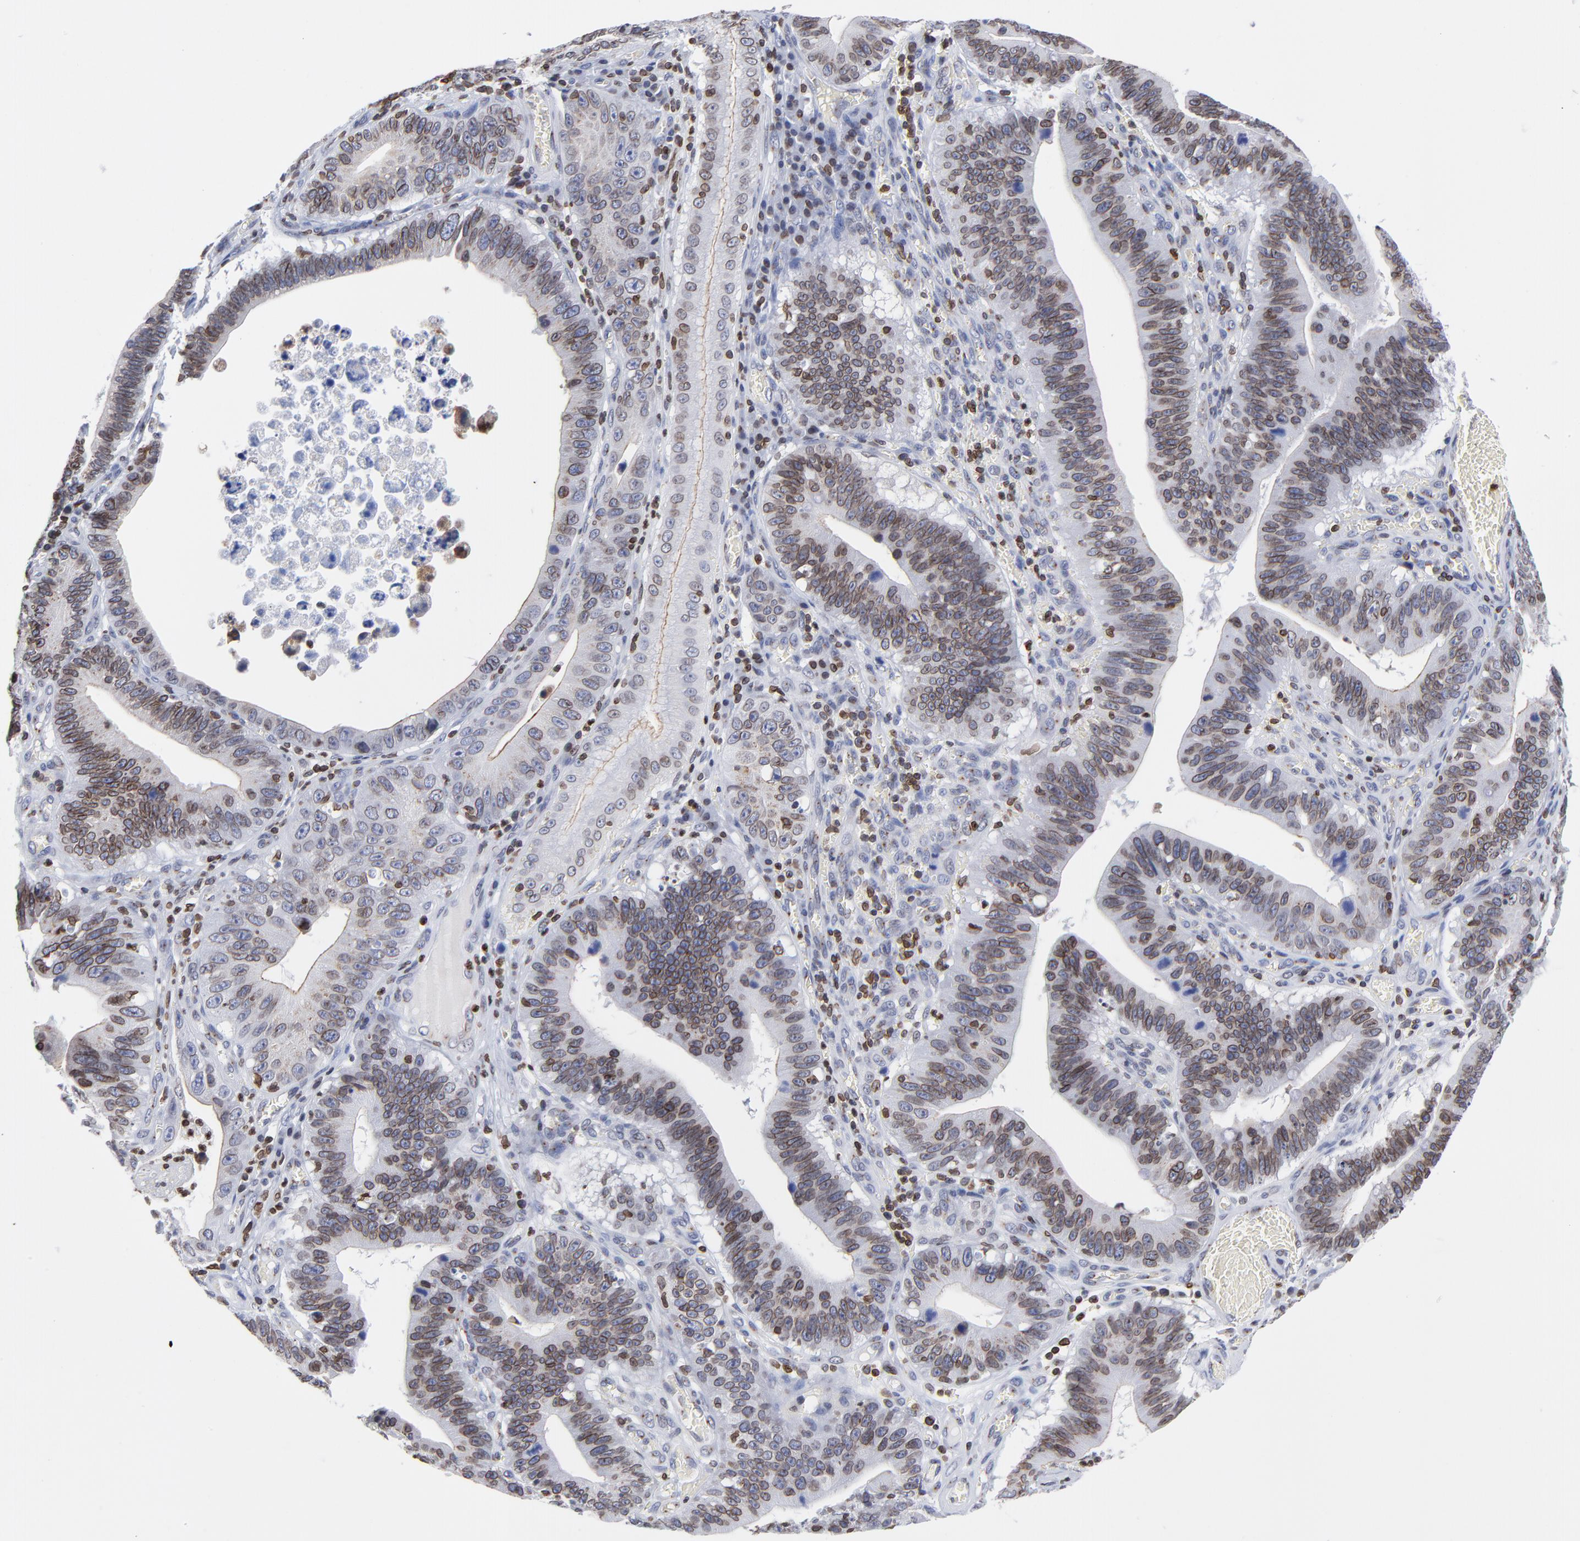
{"staining": {"intensity": "strong", "quantity": ">75%", "location": "cytoplasmic/membranous,nuclear"}, "tissue": "stomach cancer", "cell_type": "Tumor cells", "image_type": "cancer", "snomed": [{"axis": "morphology", "description": "Adenocarcinoma, NOS"}, {"axis": "topography", "description": "Stomach"}, {"axis": "topography", "description": "Gastric cardia"}], "caption": "This micrograph reveals immunohistochemistry staining of human stomach cancer, with high strong cytoplasmic/membranous and nuclear positivity in about >75% of tumor cells.", "gene": "THAP7", "patient": {"sex": "male", "age": 59}}